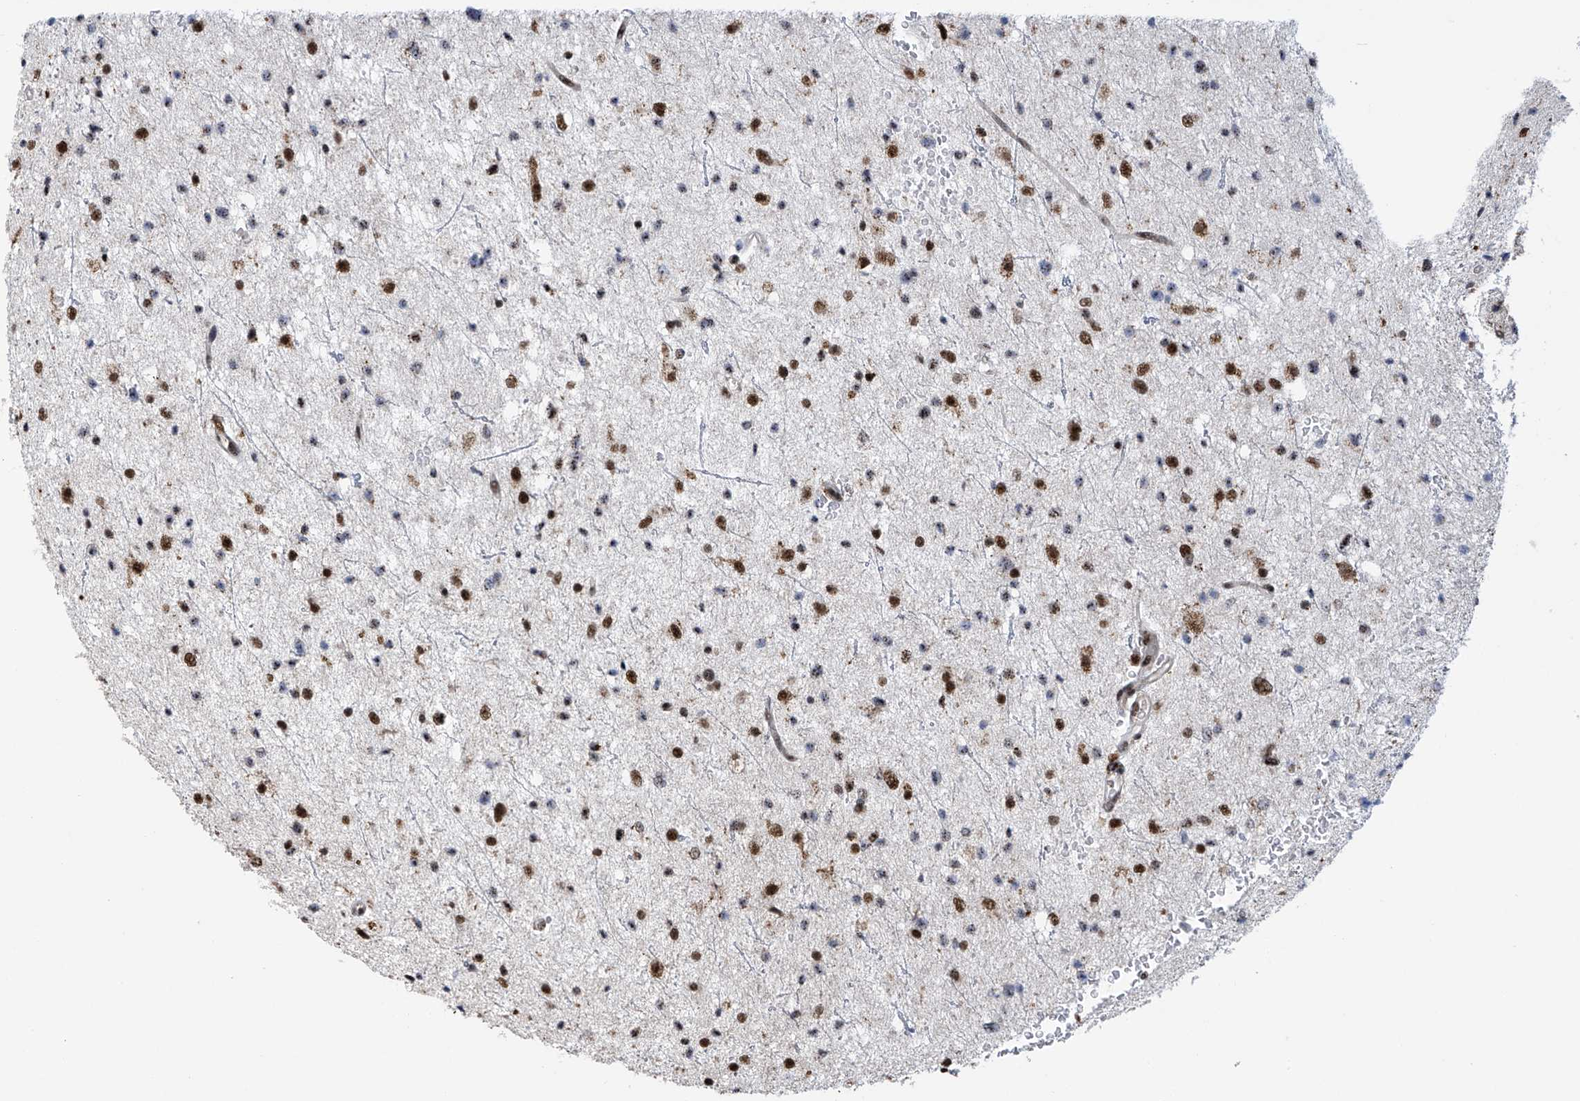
{"staining": {"intensity": "strong", "quantity": "25%-75%", "location": "nuclear"}, "tissue": "glioma", "cell_type": "Tumor cells", "image_type": "cancer", "snomed": [{"axis": "morphology", "description": "Glioma, malignant, Low grade"}, {"axis": "topography", "description": "Brain"}], "caption": "The histopathology image shows immunohistochemical staining of malignant low-grade glioma. There is strong nuclear positivity is identified in approximately 25%-75% of tumor cells.", "gene": "APLF", "patient": {"sex": "female", "age": 37}}